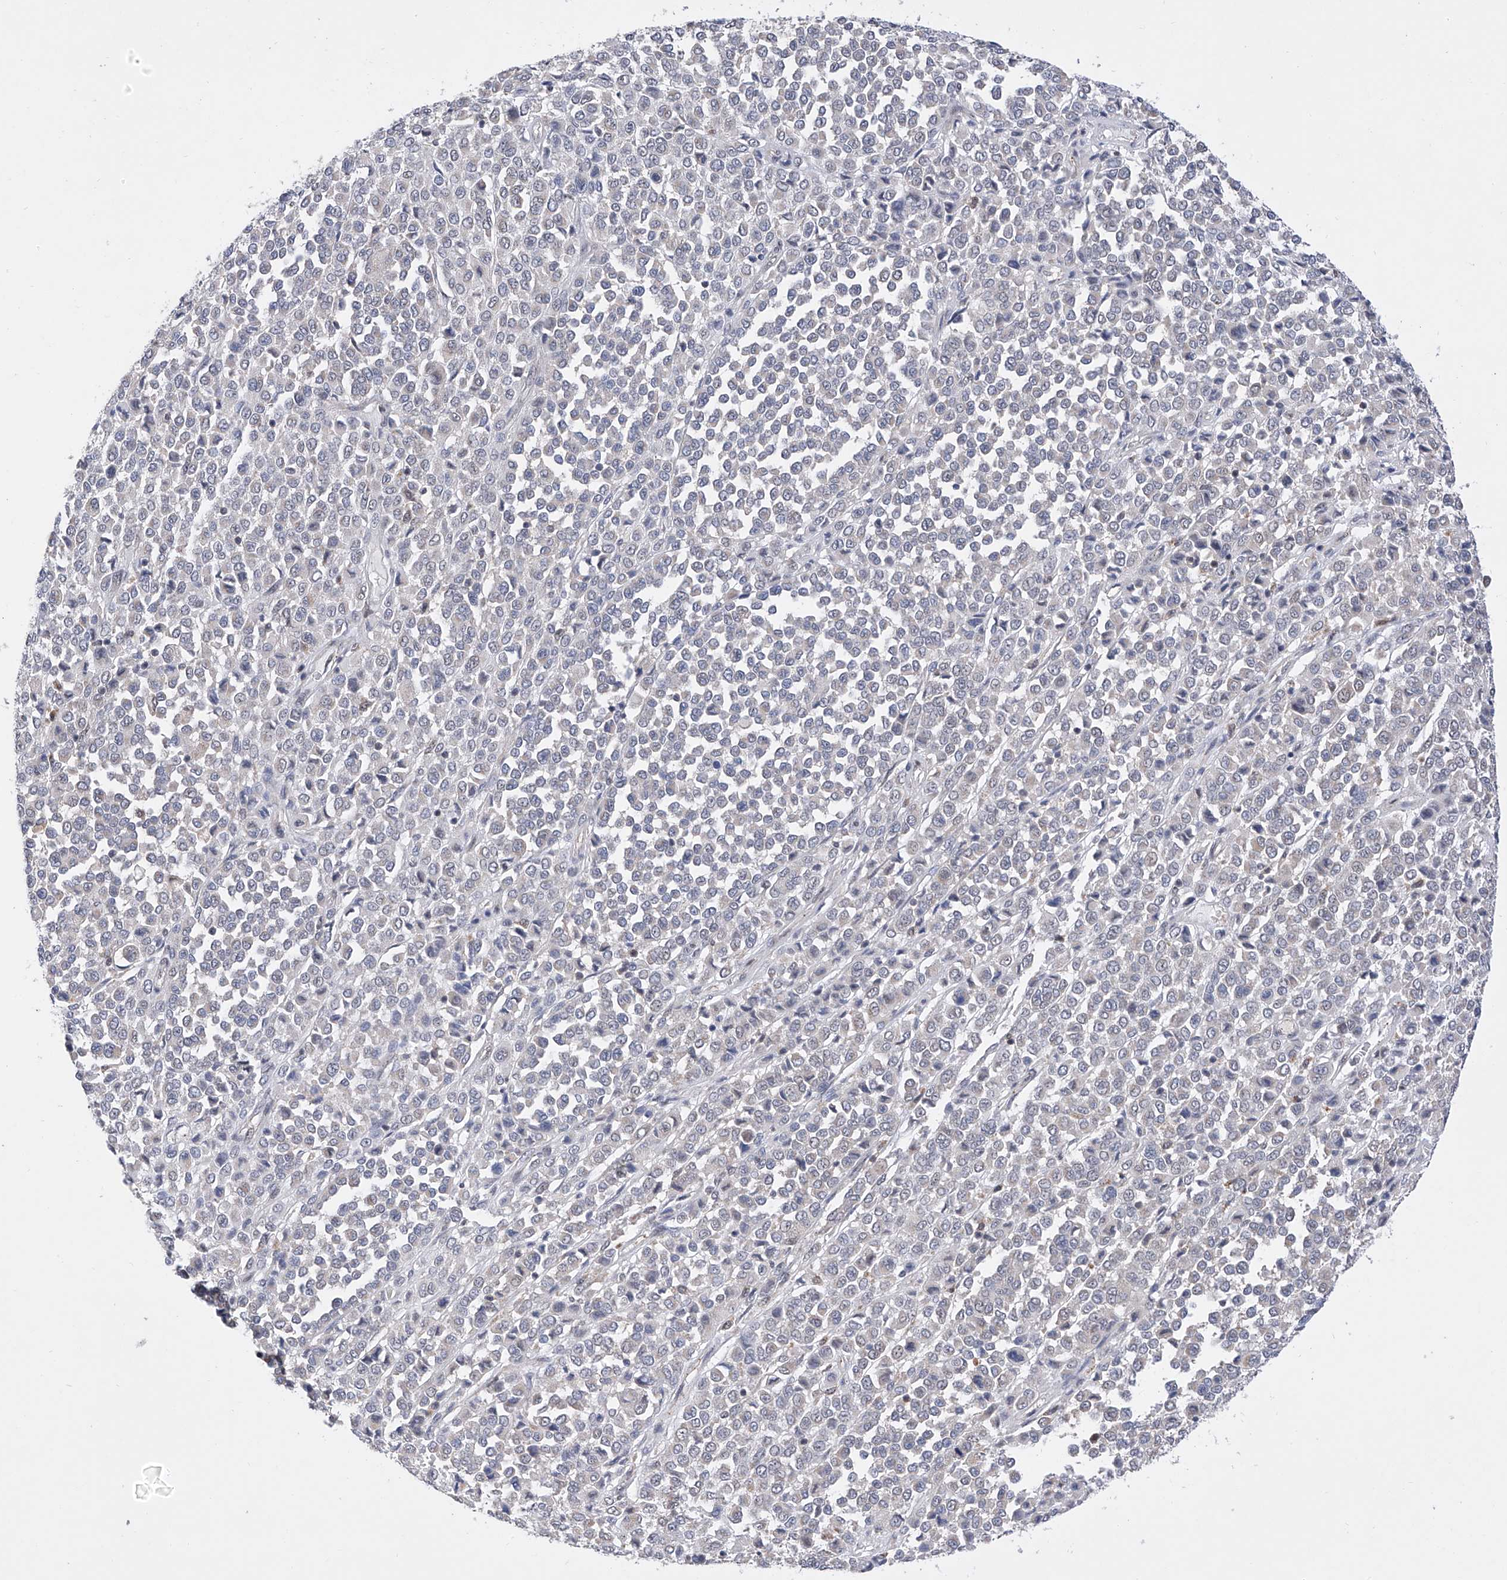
{"staining": {"intensity": "negative", "quantity": "none", "location": "none"}, "tissue": "melanoma", "cell_type": "Tumor cells", "image_type": "cancer", "snomed": [{"axis": "morphology", "description": "Malignant melanoma, Metastatic site"}, {"axis": "topography", "description": "Pancreas"}], "caption": "Tumor cells show no significant expression in melanoma. The staining was performed using DAB to visualize the protein expression in brown, while the nuclei were stained in blue with hematoxylin (Magnification: 20x).", "gene": "RAD54L", "patient": {"sex": "female", "age": 30}}